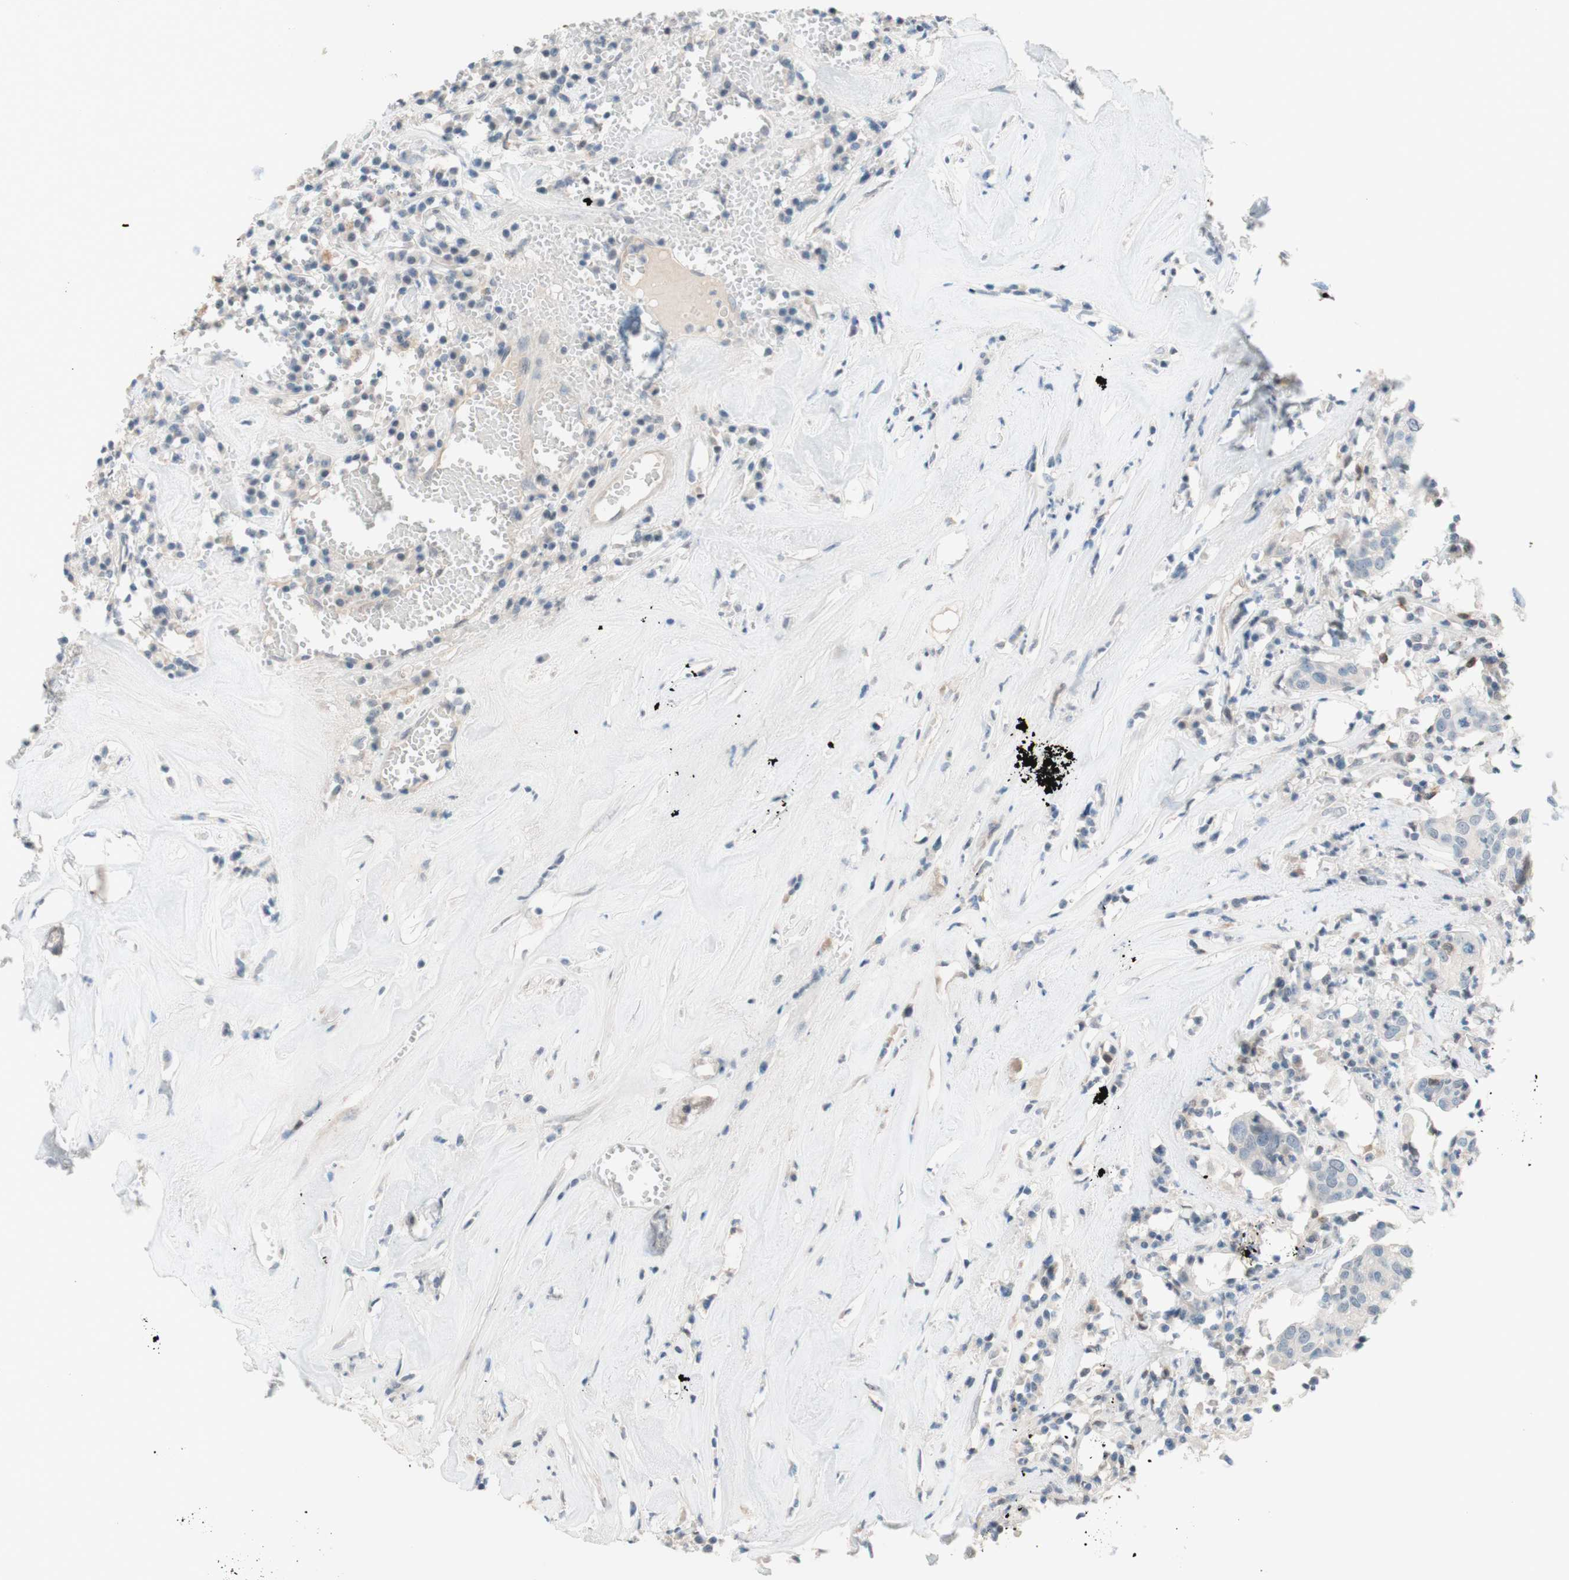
{"staining": {"intensity": "negative", "quantity": "none", "location": "none"}, "tissue": "head and neck cancer", "cell_type": "Tumor cells", "image_type": "cancer", "snomed": [{"axis": "morphology", "description": "Adenocarcinoma, NOS"}, {"axis": "topography", "description": "Salivary gland"}, {"axis": "topography", "description": "Head-Neck"}], "caption": "The IHC histopathology image has no significant staining in tumor cells of head and neck cancer tissue.", "gene": "JPH1", "patient": {"sex": "female", "age": 65}}